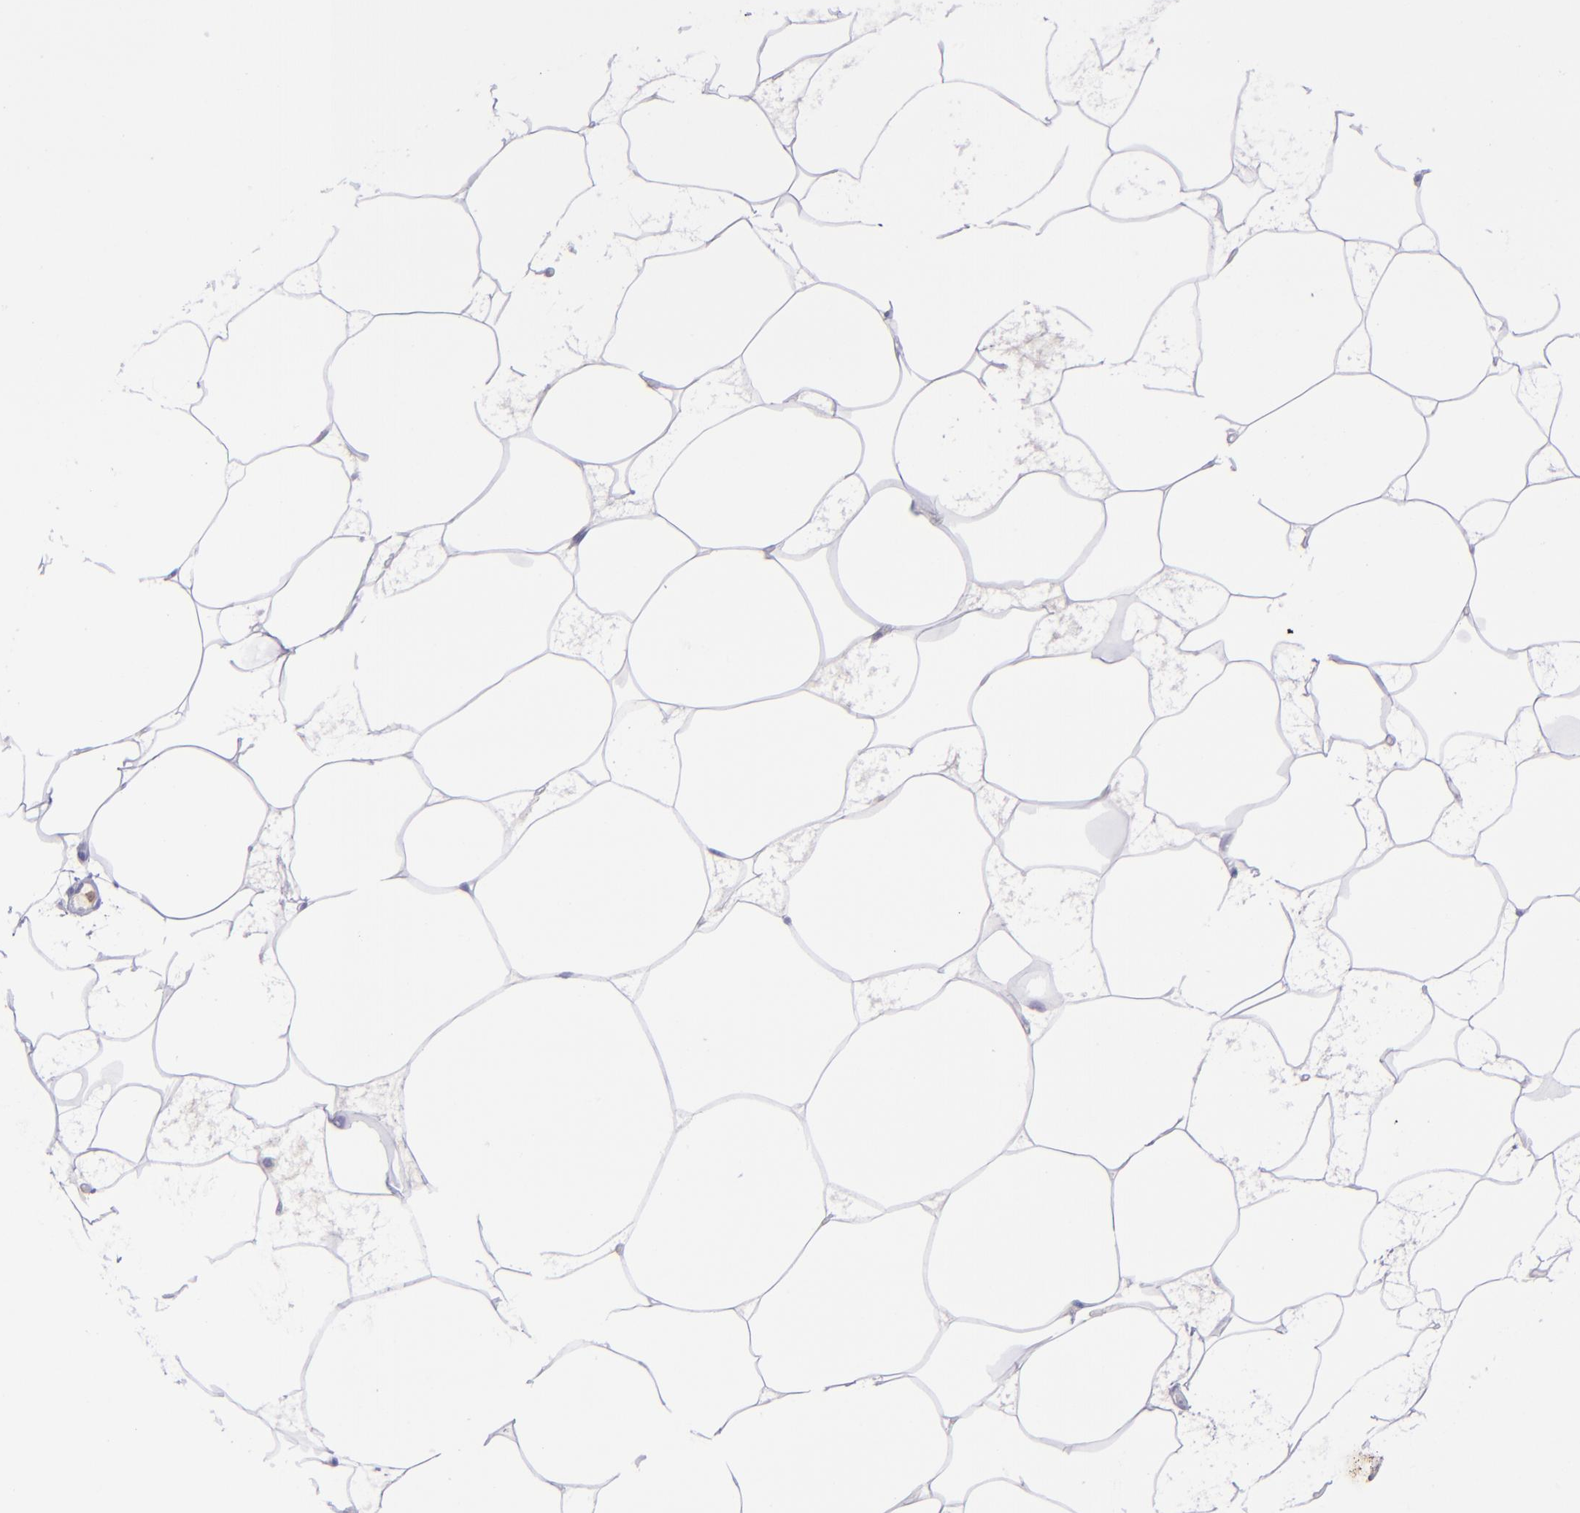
{"staining": {"intensity": "negative", "quantity": "none", "location": "none"}, "tissue": "adipose tissue", "cell_type": "Adipocytes", "image_type": "normal", "snomed": [{"axis": "morphology", "description": "Normal tissue, NOS"}, {"axis": "morphology", "description": "Duct carcinoma"}, {"axis": "topography", "description": "Breast"}, {"axis": "topography", "description": "Adipose tissue"}], "caption": "IHC of normal adipose tissue demonstrates no staining in adipocytes. (Stains: DAB (3,3'-diaminobenzidine) immunohistochemistry (IHC) with hematoxylin counter stain, Microscopy: brightfield microscopy at high magnification).", "gene": "ICAM3", "patient": {"sex": "female", "age": 37}}